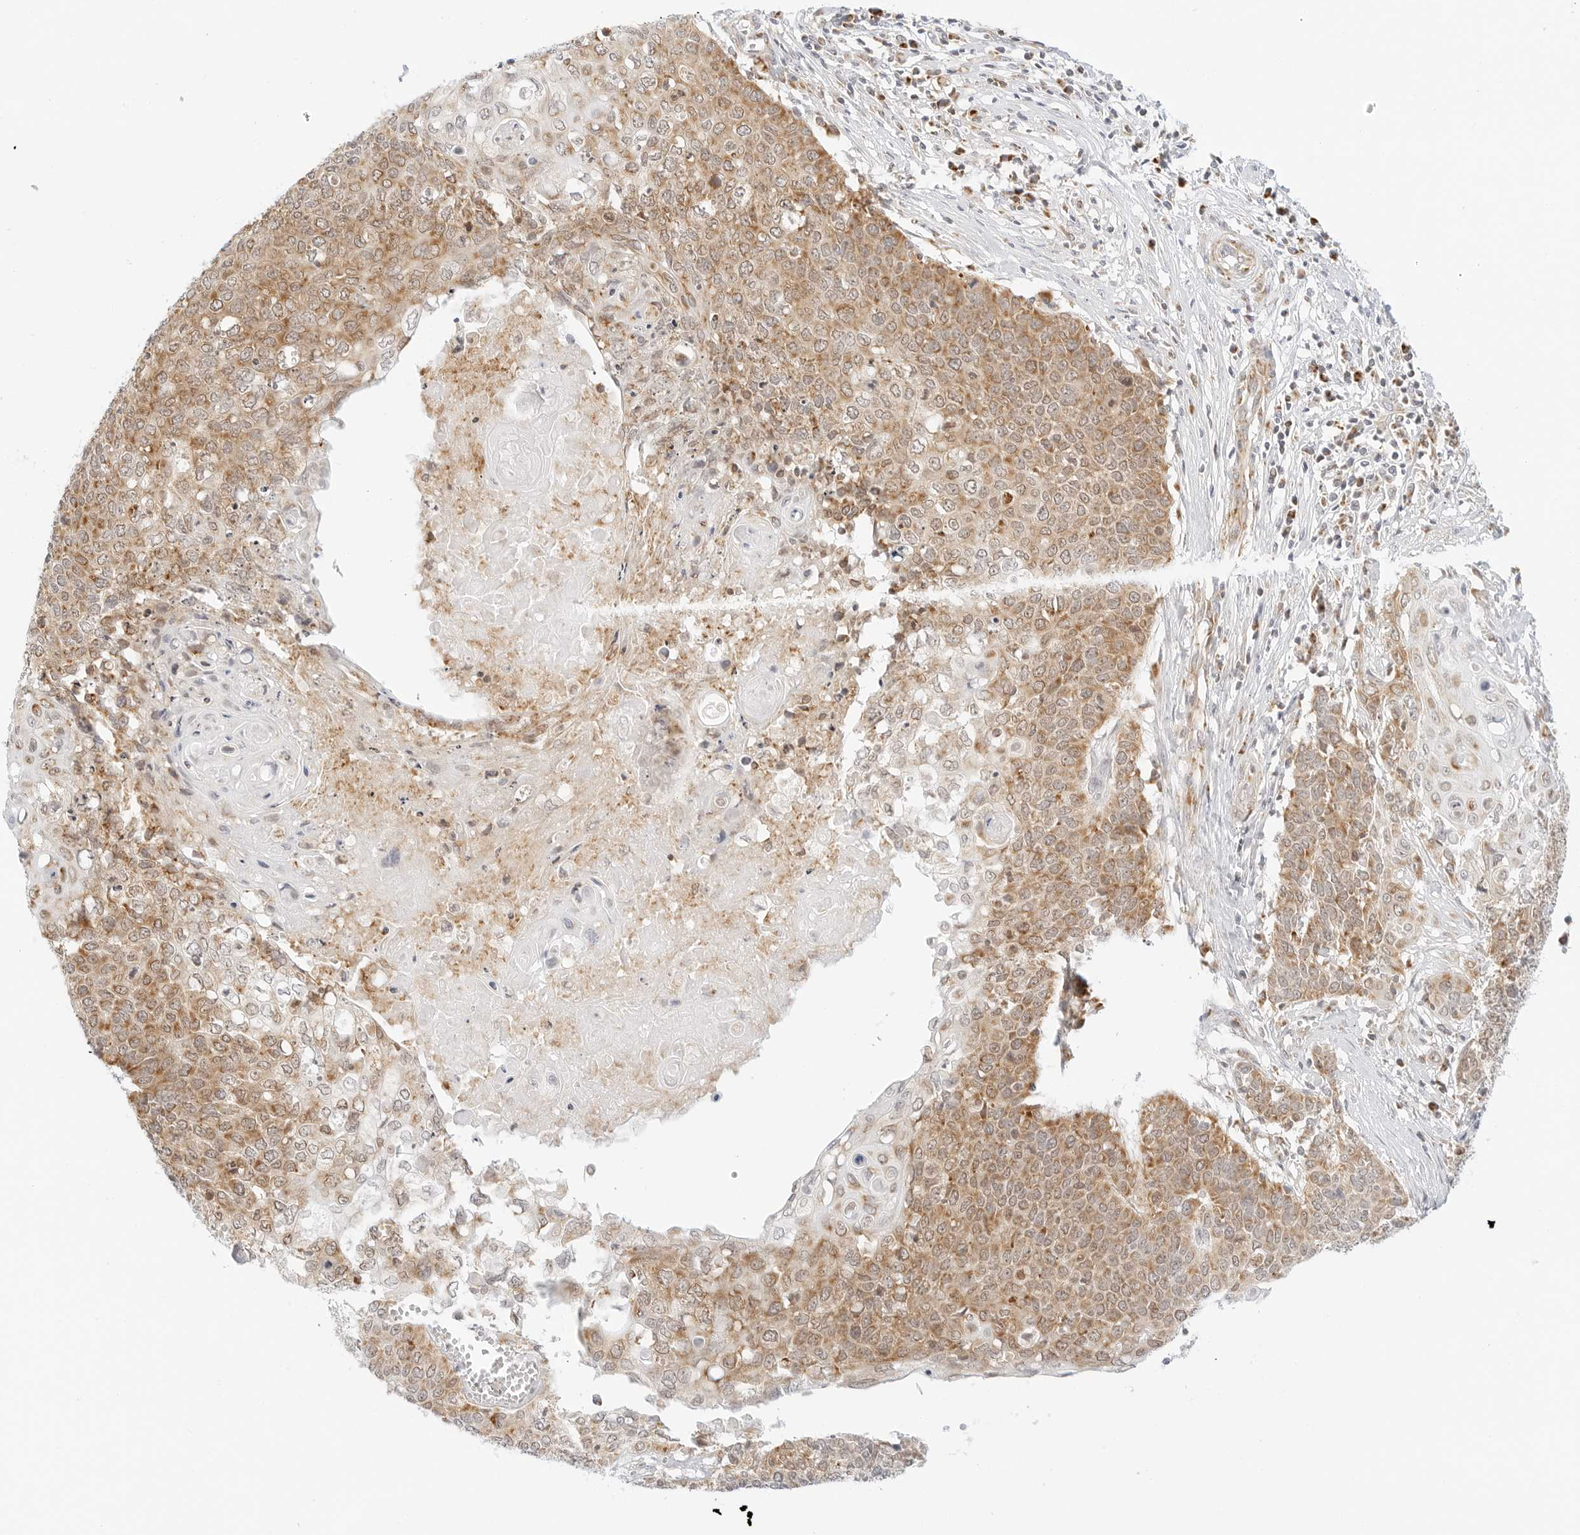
{"staining": {"intensity": "moderate", "quantity": ">75%", "location": "cytoplasmic/membranous"}, "tissue": "cervical cancer", "cell_type": "Tumor cells", "image_type": "cancer", "snomed": [{"axis": "morphology", "description": "Squamous cell carcinoma, NOS"}, {"axis": "topography", "description": "Cervix"}], "caption": "Immunohistochemical staining of cervical cancer shows medium levels of moderate cytoplasmic/membranous staining in about >75% of tumor cells.", "gene": "FH", "patient": {"sex": "female", "age": 39}}